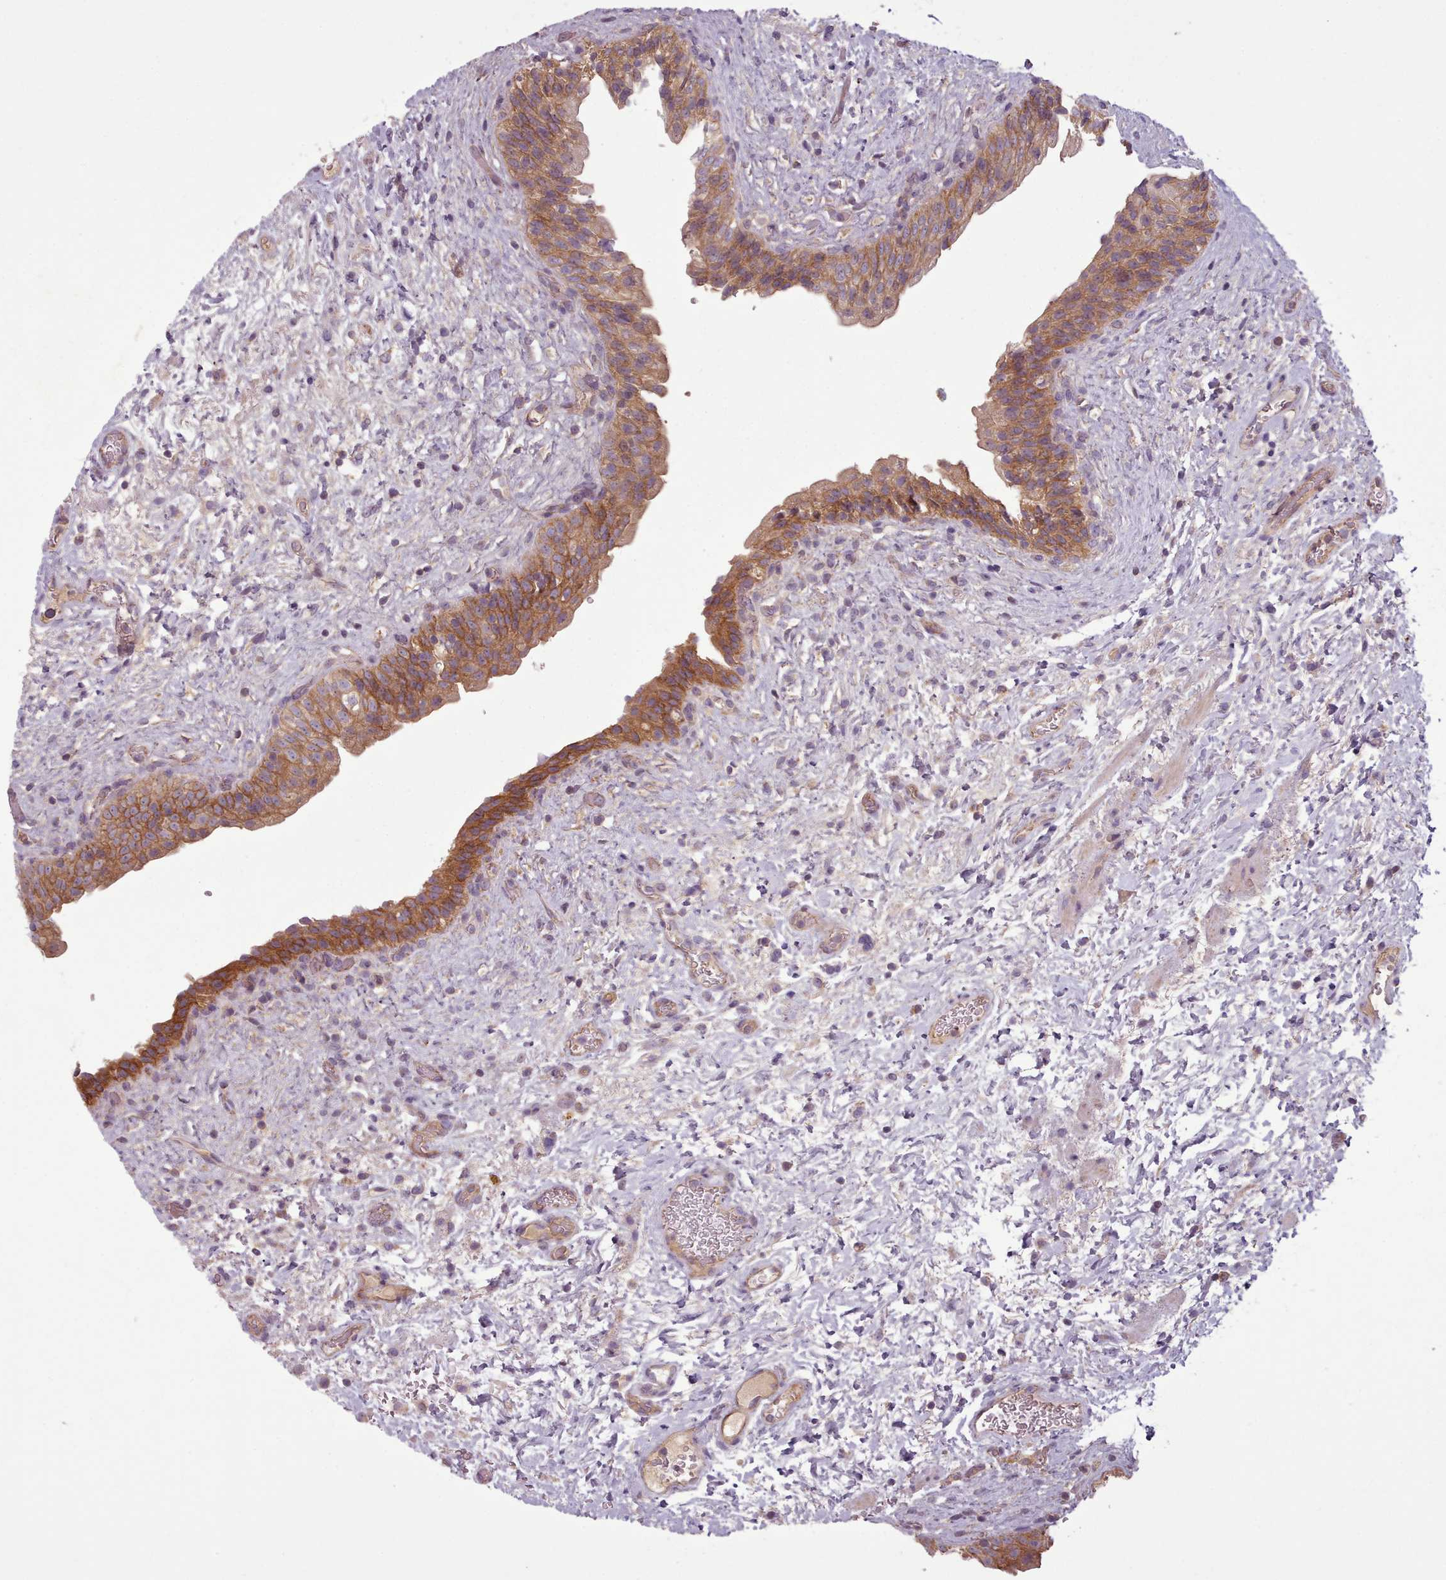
{"staining": {"intensity": "moderate", "quantity": ">75%", "location": "cytoplasmic/membranous"}, "tissue": "urinary bladder", "cell_type": "Urothelial cells", "image_type": "normal", "snomed": [{"axis": "morphology", "description": "Normal tissue, NOS"}, {"axis": "topography", "description": "Urinary bladder"}], "caption": "An IHC image of unremarkable tissue is shown. Protein staining in brown highlights moderate cytoplasmic/membranous positivity in urinary bladder within urothelial cells.", "gene": "NT5DC2", "patient": {"sex": "male", "age": 69}}